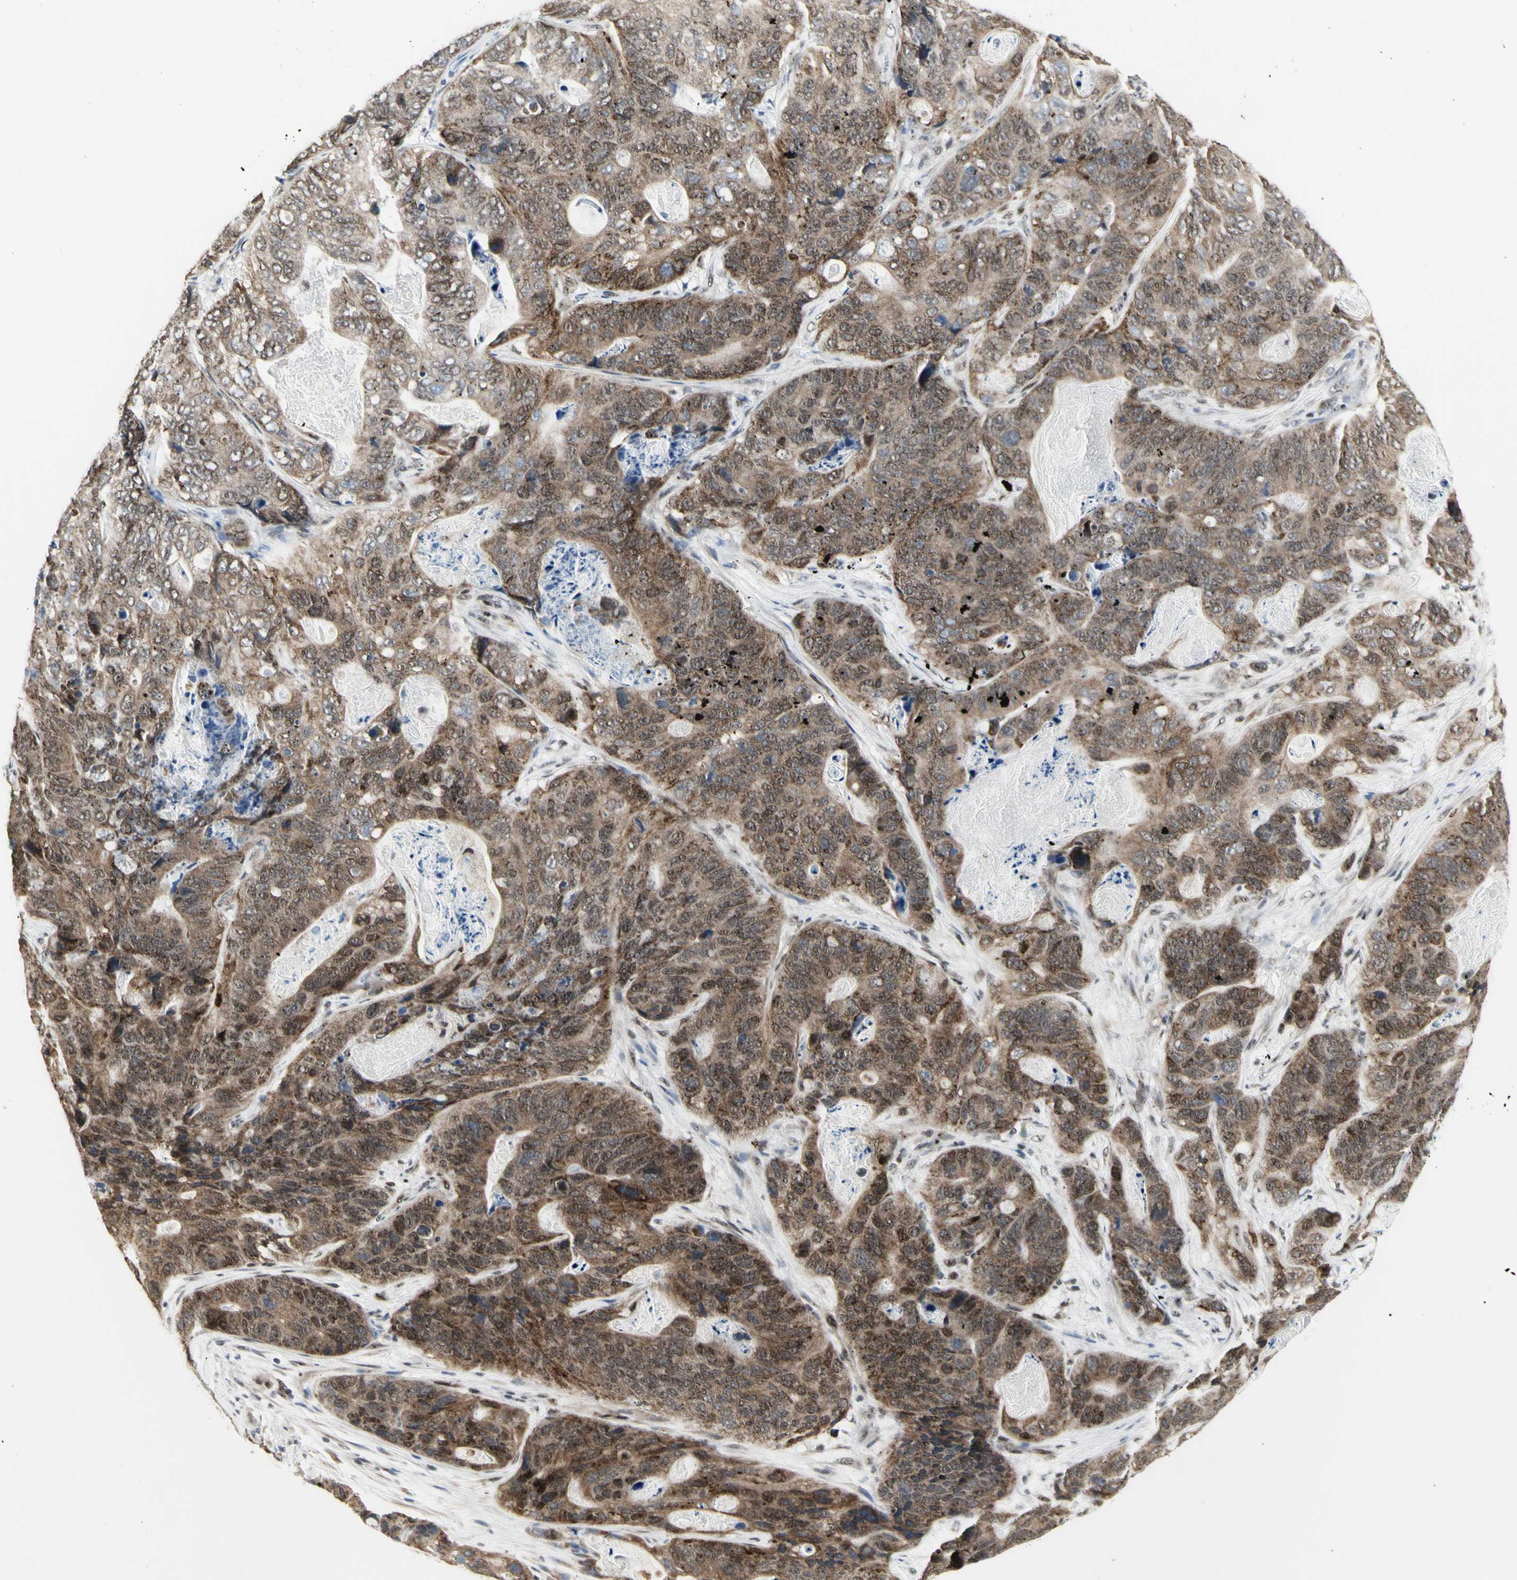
{"staining": {"intensity": "moderate", "quantity": ">75%", "location": "cytoplasmic/membranous"}, "tissue": "stomach cancer", "cell_type": "Tumor cells", "image_type": "cancer", "snomed": [{"axis": "morphology", "description": "Adenocarcinoma, NOS"}, {"axis": "topography", "description": "Stomach"}], "caption": "Immunohistochemistry (IHC) micrograph of neoplastic tissue: human stomach cancer stained using IHC demonstrates medium levels of moderate protein expression localized specifically in the cytoplasmic/membranous of tumor cells, appearing as a cytoplasmic/membranous brown color.", "gene": "DHRS7B", "patient": {"sex": "female", "age": 89}}